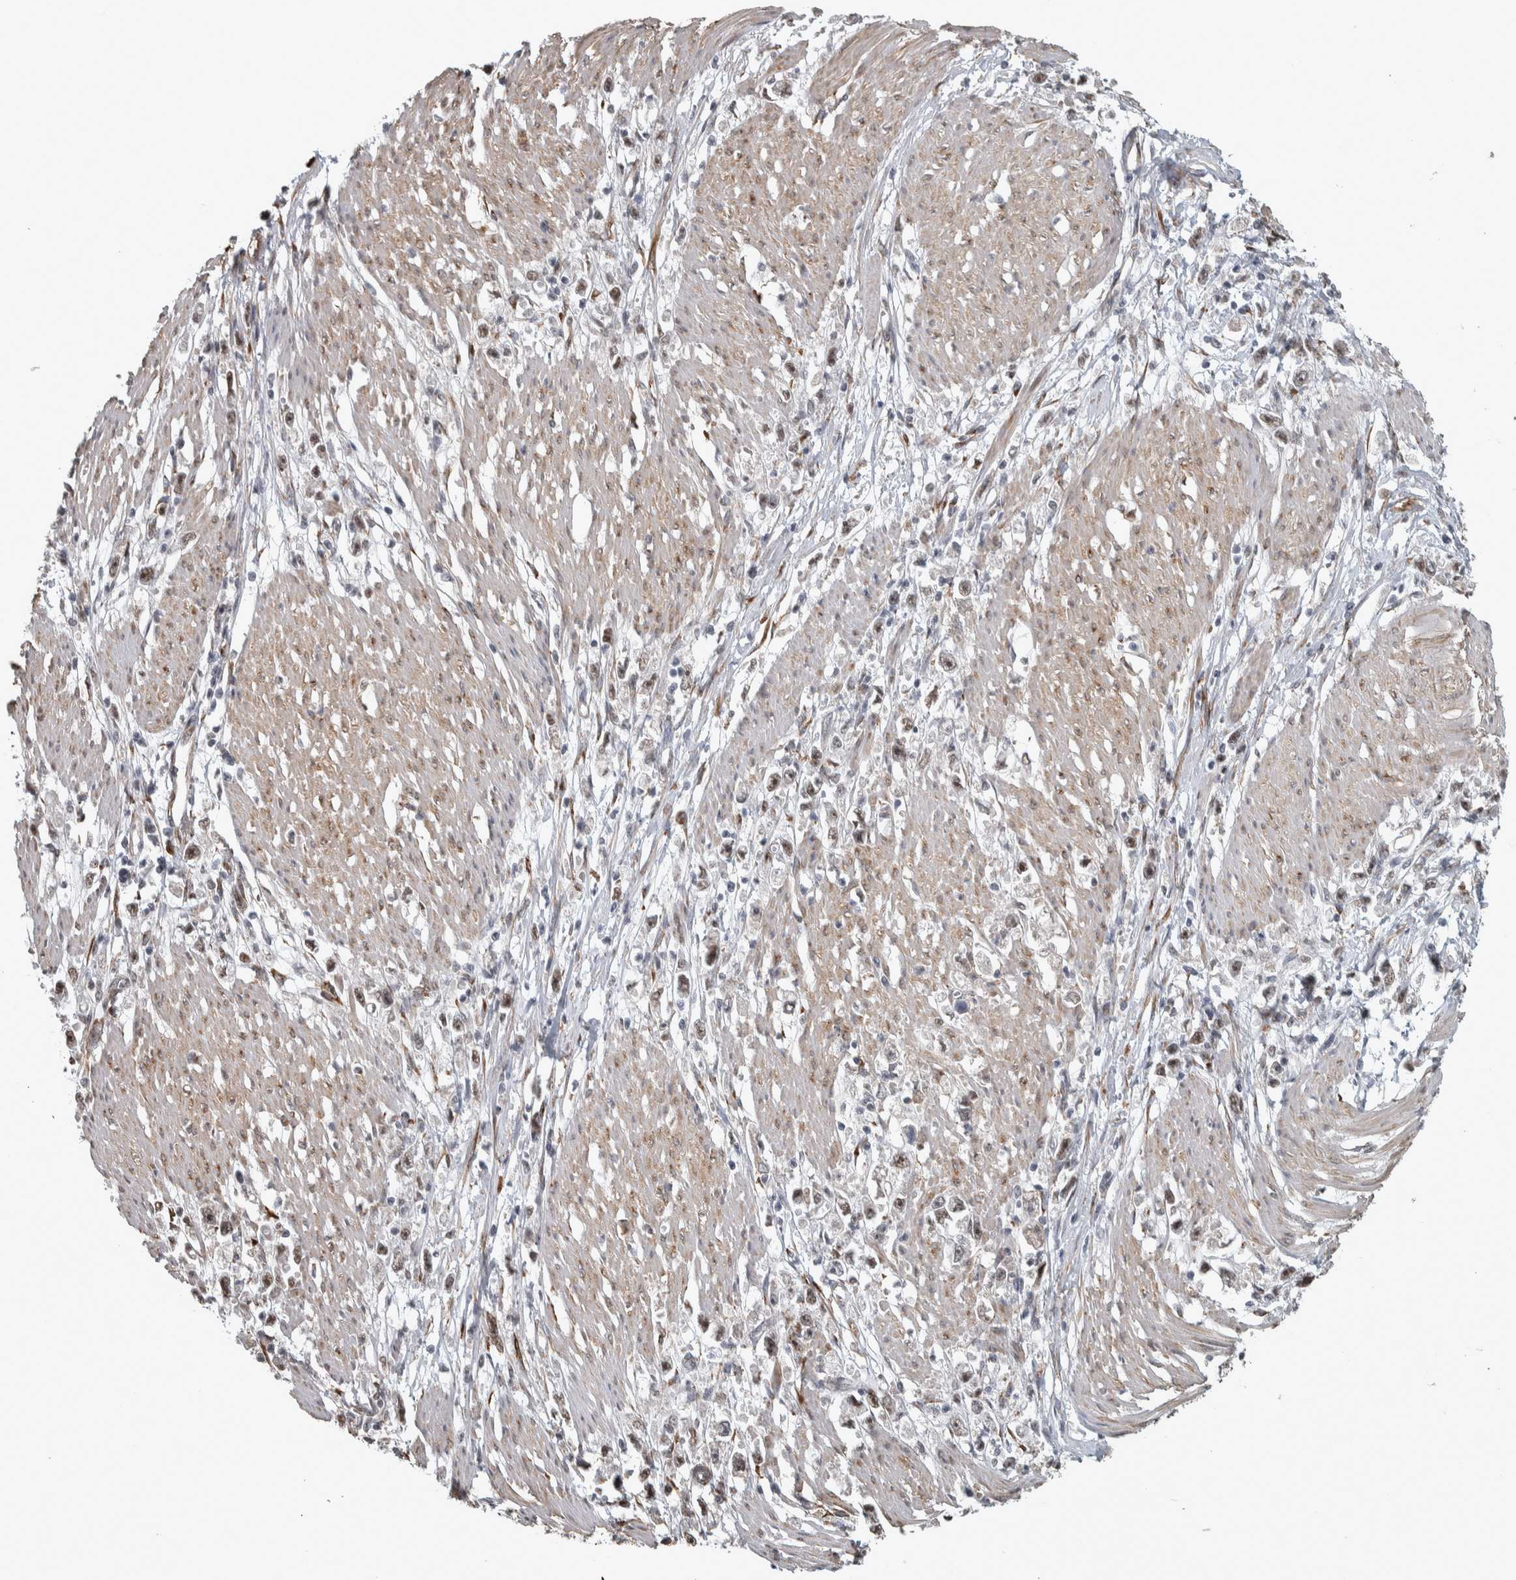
{"staining": {"intensity": "moderate", "quantity": "25%-75%", "location": "nuclear"}, "tissue": "stomach cancer", "cell_type": "Tumor cells", "image_type": "cancer", "snomed": [{"axis": "morphology", "description": "Adenocarcinoma, NOS"}, {"axis": "topography", "description": "Stomach"}], "caption": "Adenocarcinoma (stomach) stained with DAB immunohistochemistry (IHC) displays medium levels of moderate nuclear positivity in approximately 25%-75% of tumor cells.", "gene": "DDX42", "patient": {"sex": "female", "age": 59}}